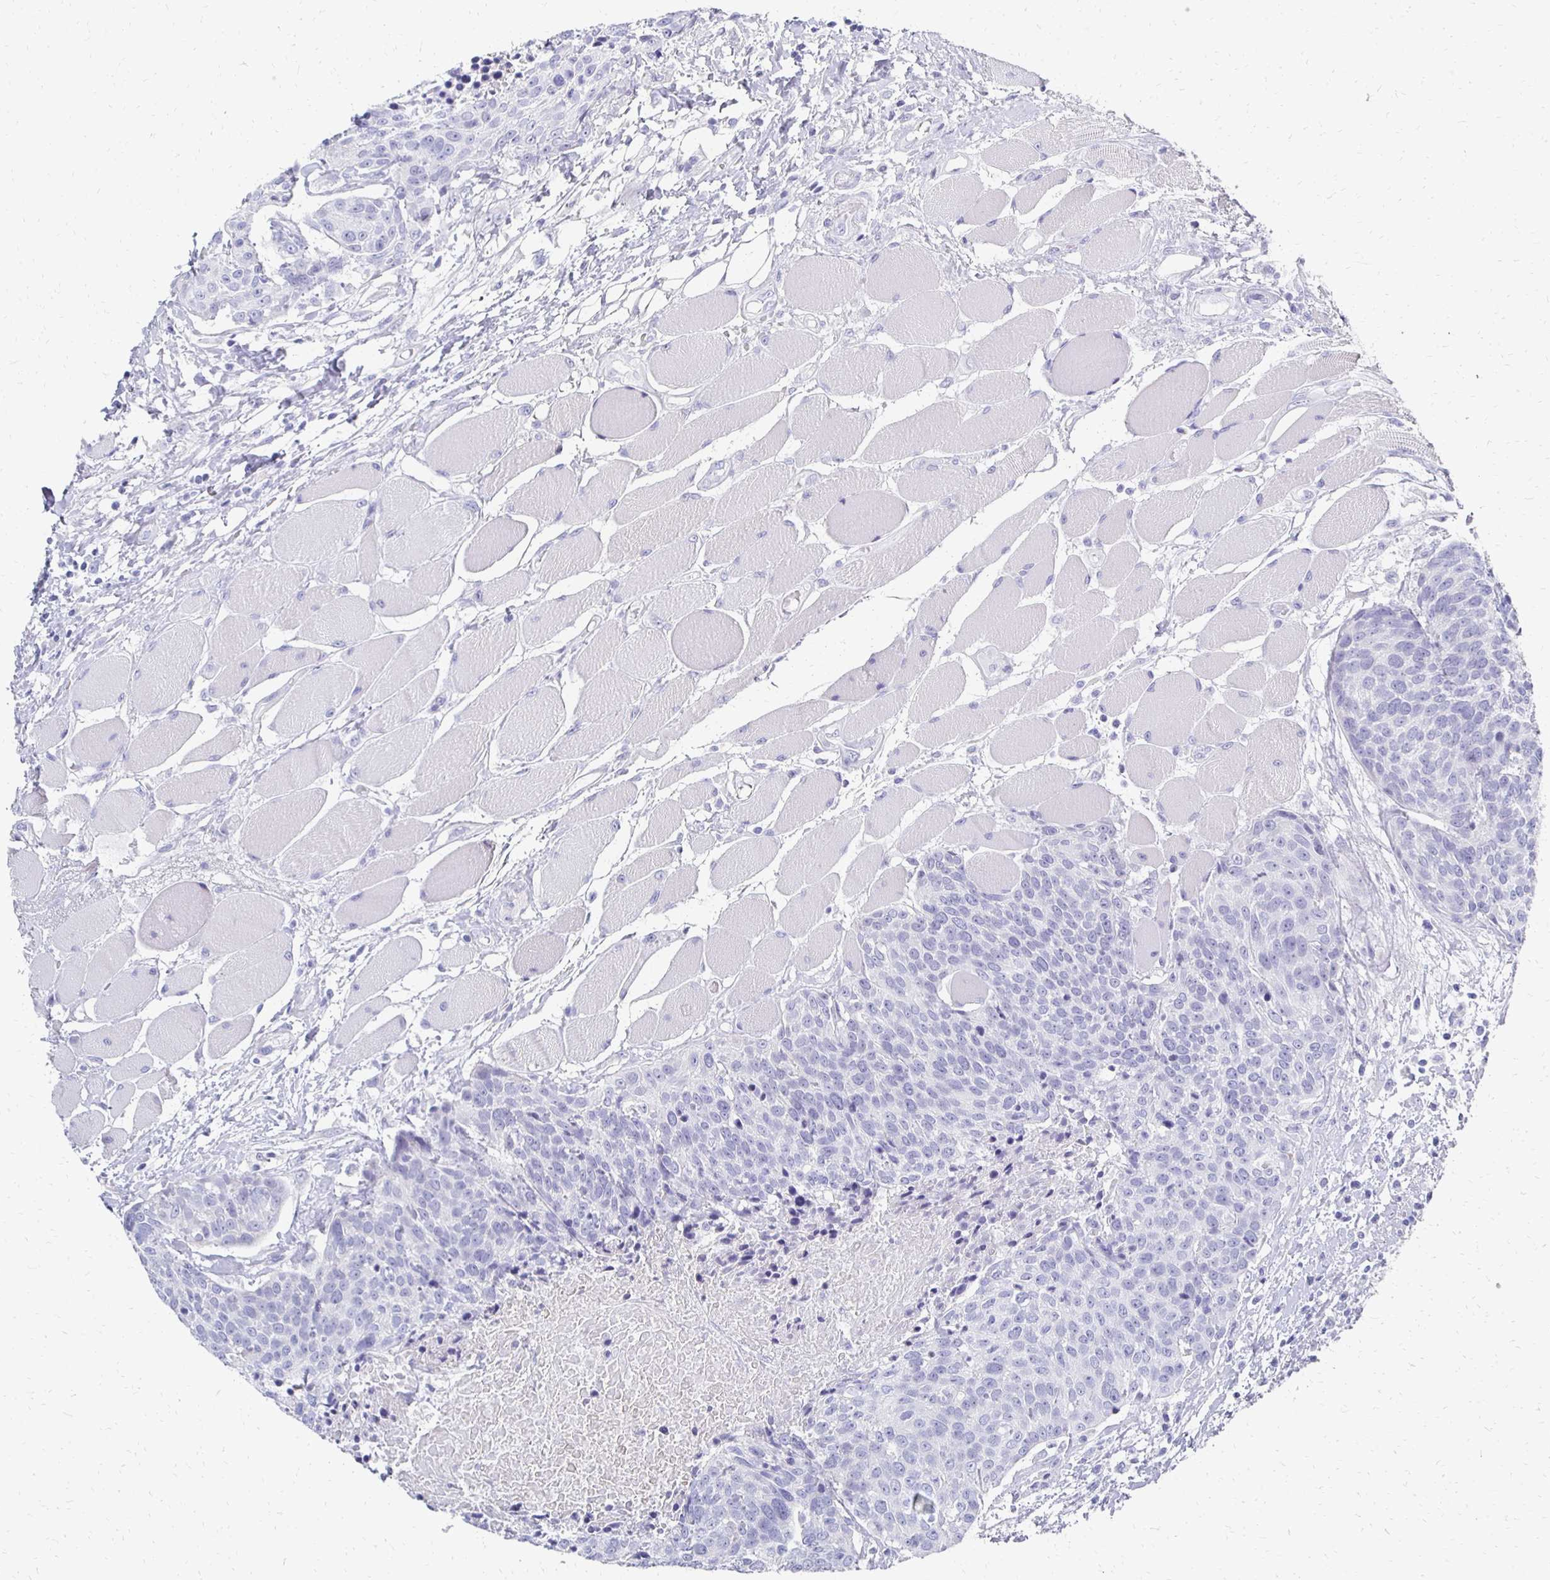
{"staining": {"intensity": "negative", "quantity": "none", "location": "none"}, "tissue": "head and neck cancer", "cell_type": "Tumor cells", "image_type": "cancer", "snomed": [{"axis": "morphology", "description": "Squamous cell carcinoma, NOS"}, {"axis": "topography", "description": "Oral tissue"}, {"axis": "topography", "description": "Head-Neck"}], "caption": "Micrograph shows no significant protein expression in tumor cells of head and neck squamous cell carcinoma.", "gene": "SYCP3", "patient": {"sex": "male", "age": 64}}